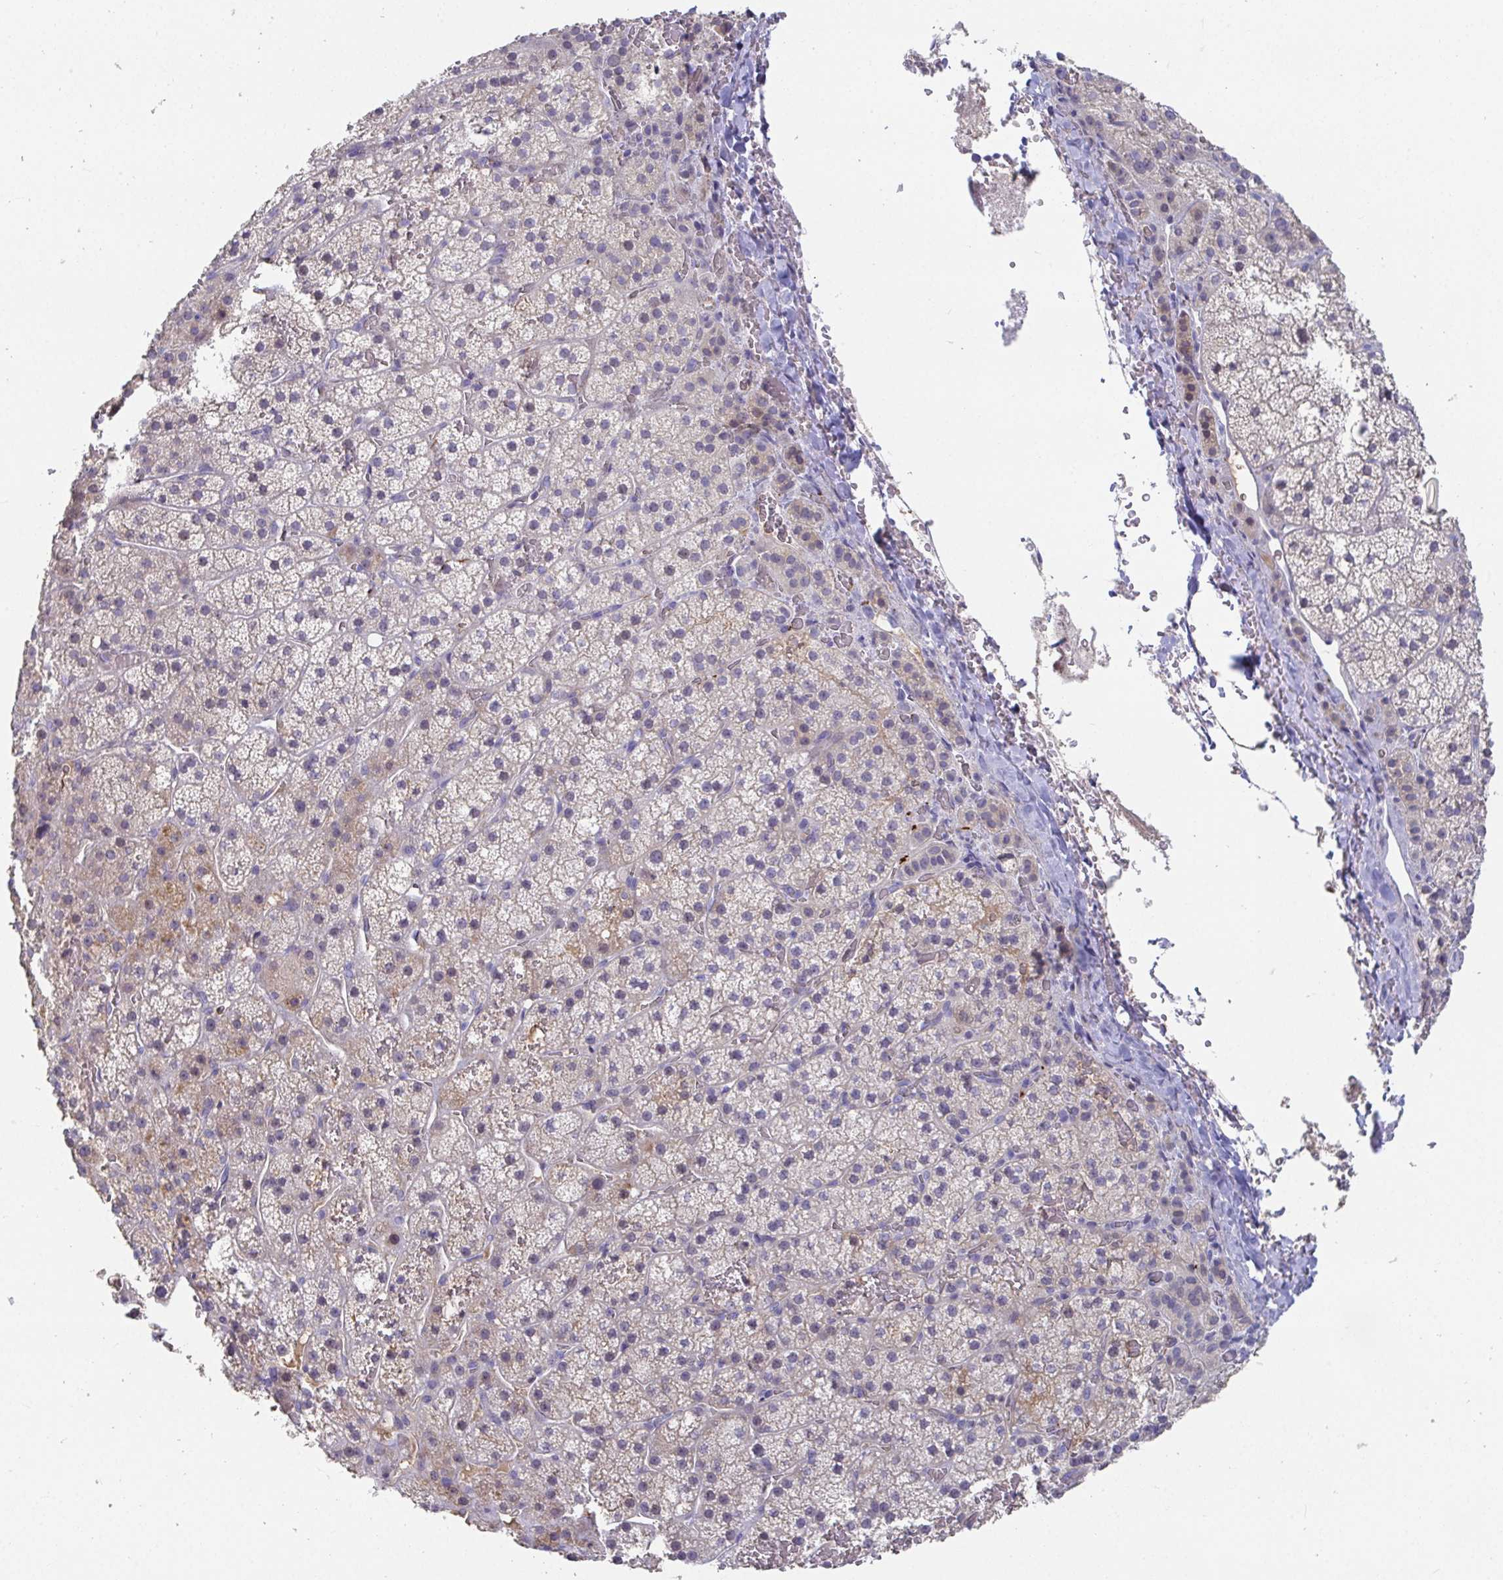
{"staining": {"intensity": "moderate", "quantity": "<25%", "location": "cytoplasmic/membranous"}, "tissue": "adrenal gland", "cell_type": "Glandular cells", "image_type": "normal", "snomed": [{"axis": "morphology", "description": "Normal tissue, NOS"}, {"axis": "topography", "description": "Adrenal gland"}], "caption": "Protein expression analysis of normal adrenal gland exhibits moderate cytoplasmic/membranous positivity in about <25% of glandular cells. (Stains: DAB in brown, nuclei in blue, Microscopy: brightfield microscopy at high magnification).", "gene": "ANO5", "patient": {"sex": "male", "age": 53}}